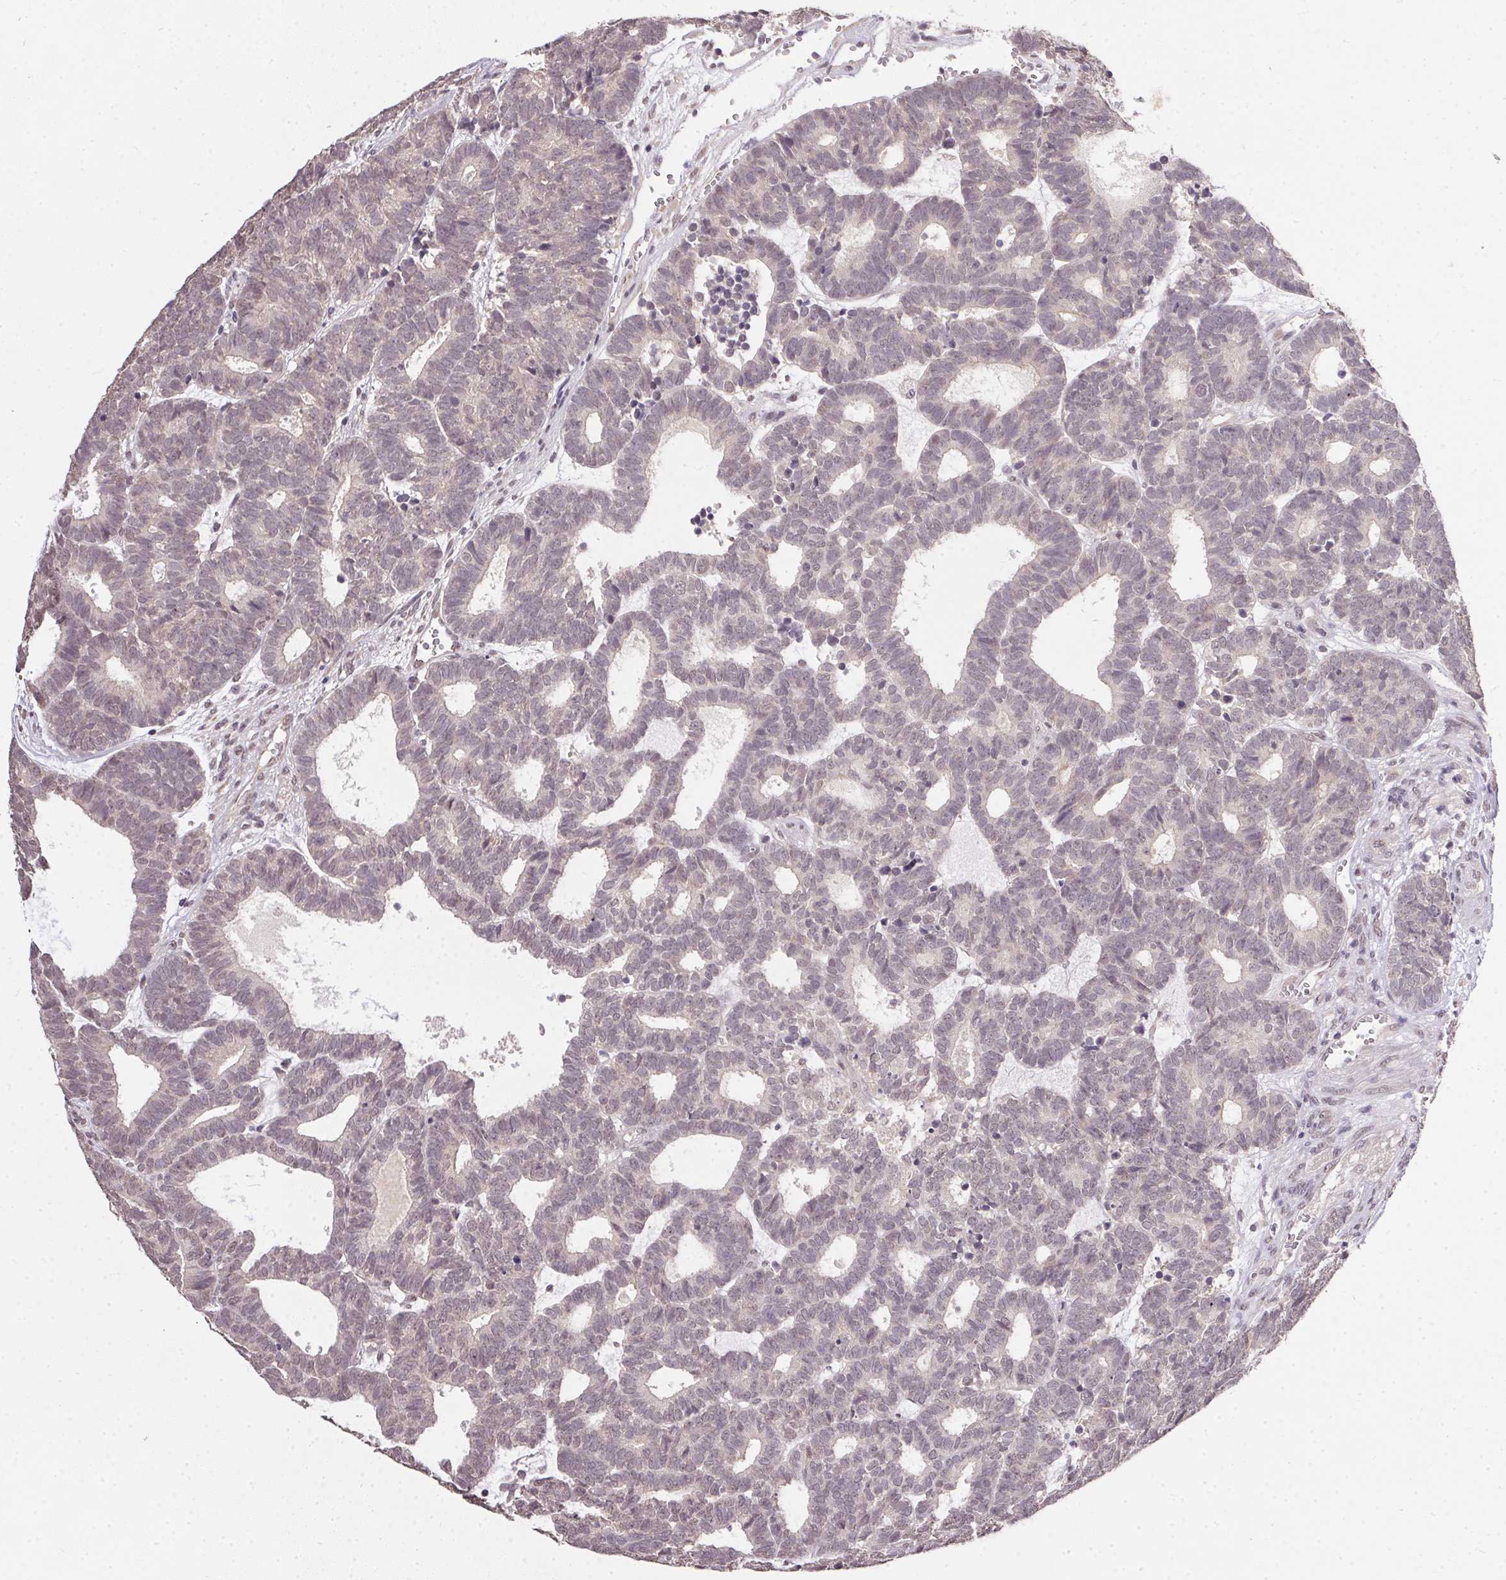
{"staining": {"intensity": "negative", "quantity": "none", "location": "none"}, "tissue": "head and neck cancer", "cell_type": "Tumor cells", "image_type": "cancer", "snomed": [{"axis": "morphology", "description": "Adenocarcinoma, NOS"}, {"axis": "topography", "description": "Head-Neck"}], "caption": "Image shows no significant protein staining in tumor cells of head and neck adenocarcinoma. (Stains: DAB (3,3'-diaminobenzidine) immunohistochemistry (IHC) with hematoxylin counter stain, Microscopy: brightfield microscopy at high magnification).", "gene": "PPP4R4", "patient": {"sex": "female", "age": 81}}